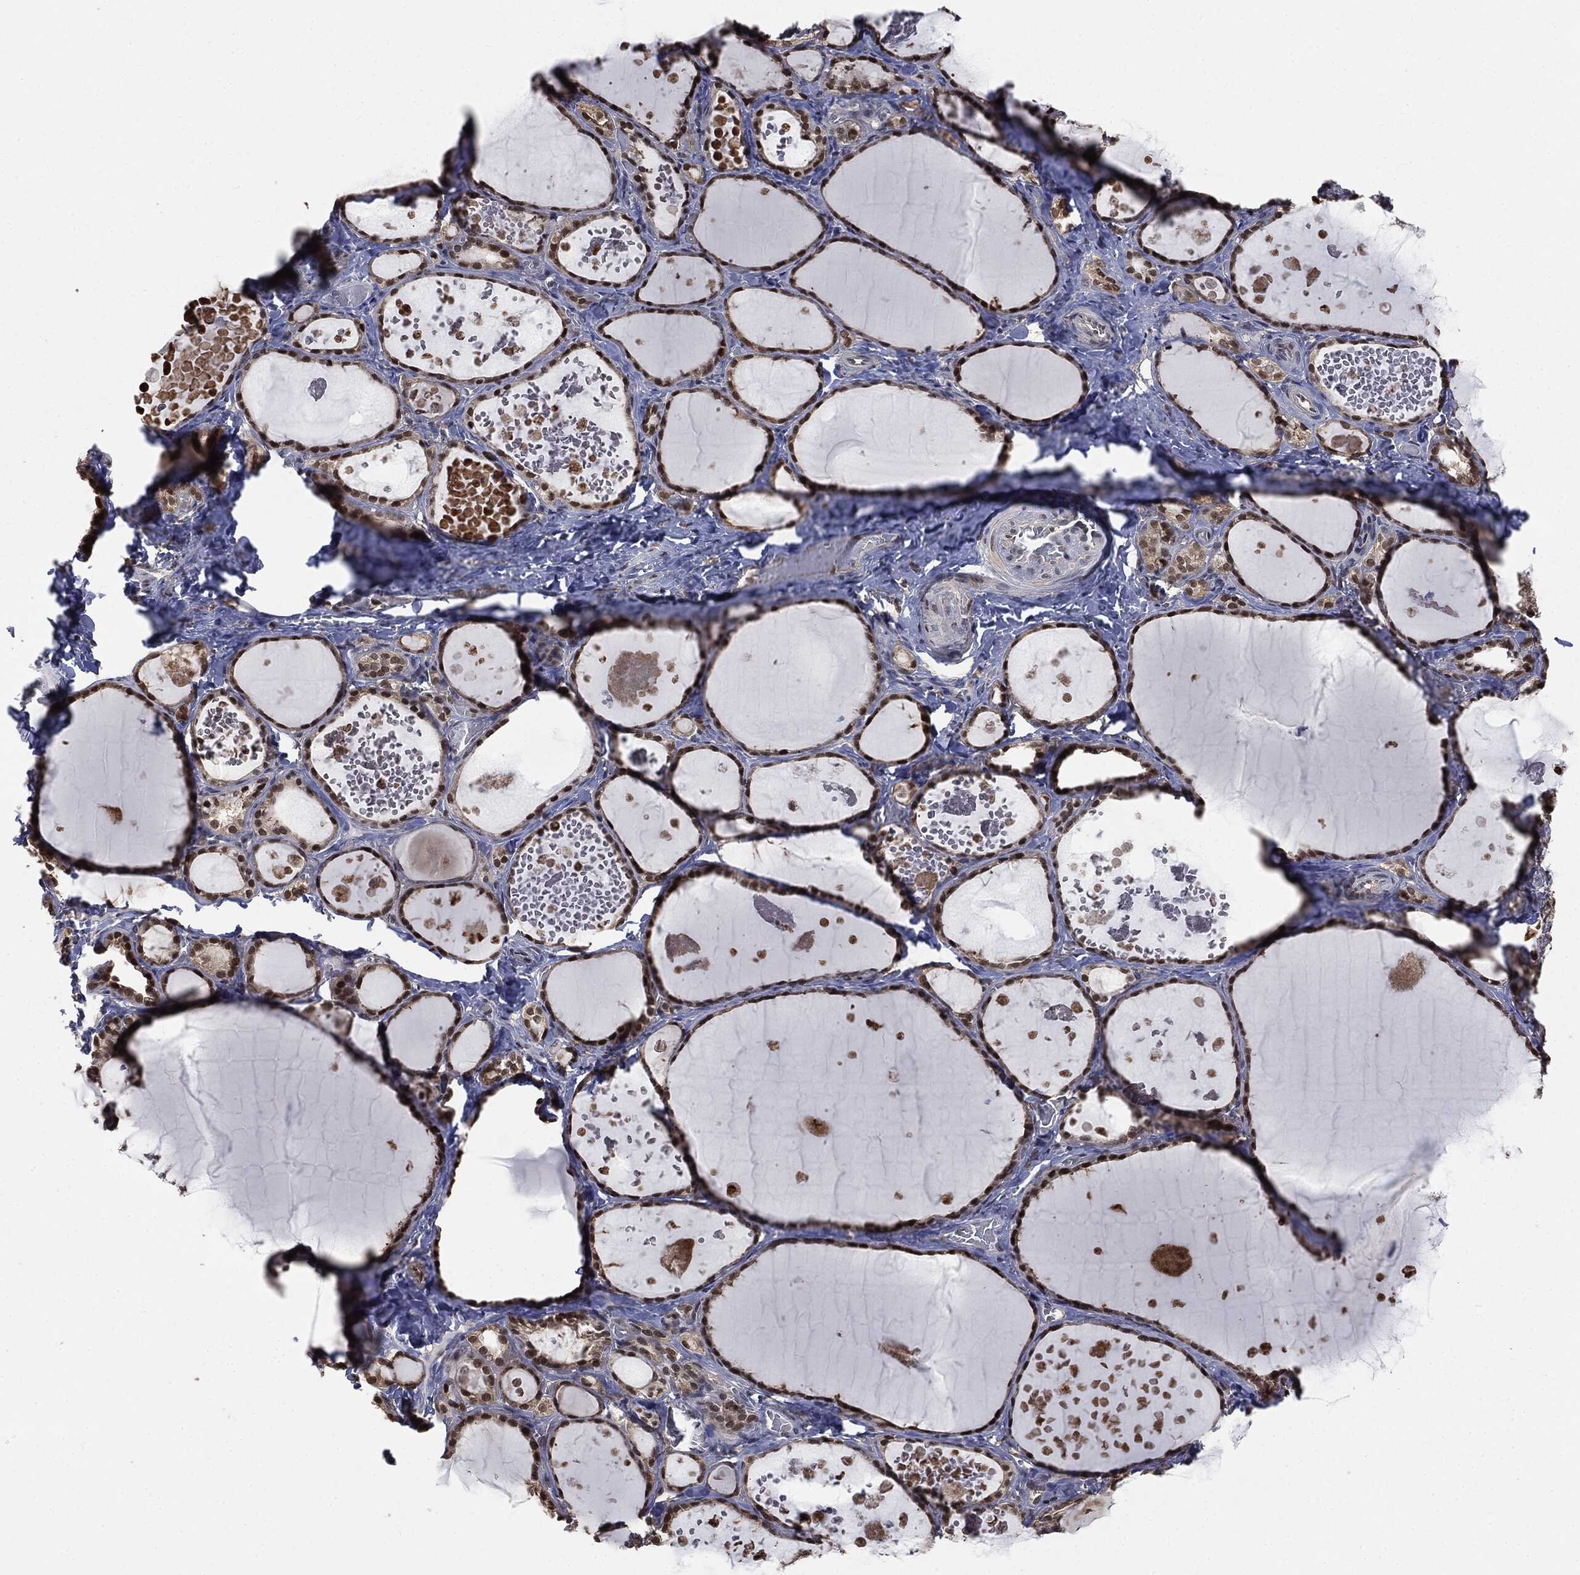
{"staining": {"intensity": "strong", "quantity": ">75%", "location": "nuclear"}, "tissue": "thyroid gland", "cell_type": "Glandular cells", "image_type": "normal", "snomed": [{"axis": "morphology", "description": "Normal tissue, NOS"}, {"axis": "topography", "description": "Thyroid gland"}], "caption": "Immunohistochemistry (IHC) micrograph of unremarkable thyroid gland stained for a protein (brown), which reveals high levels of strong nuclear staining in approximately >75% of glandular cells.", "gene": "SHLD2", "patient": {"sex": "female", "age": 56}}